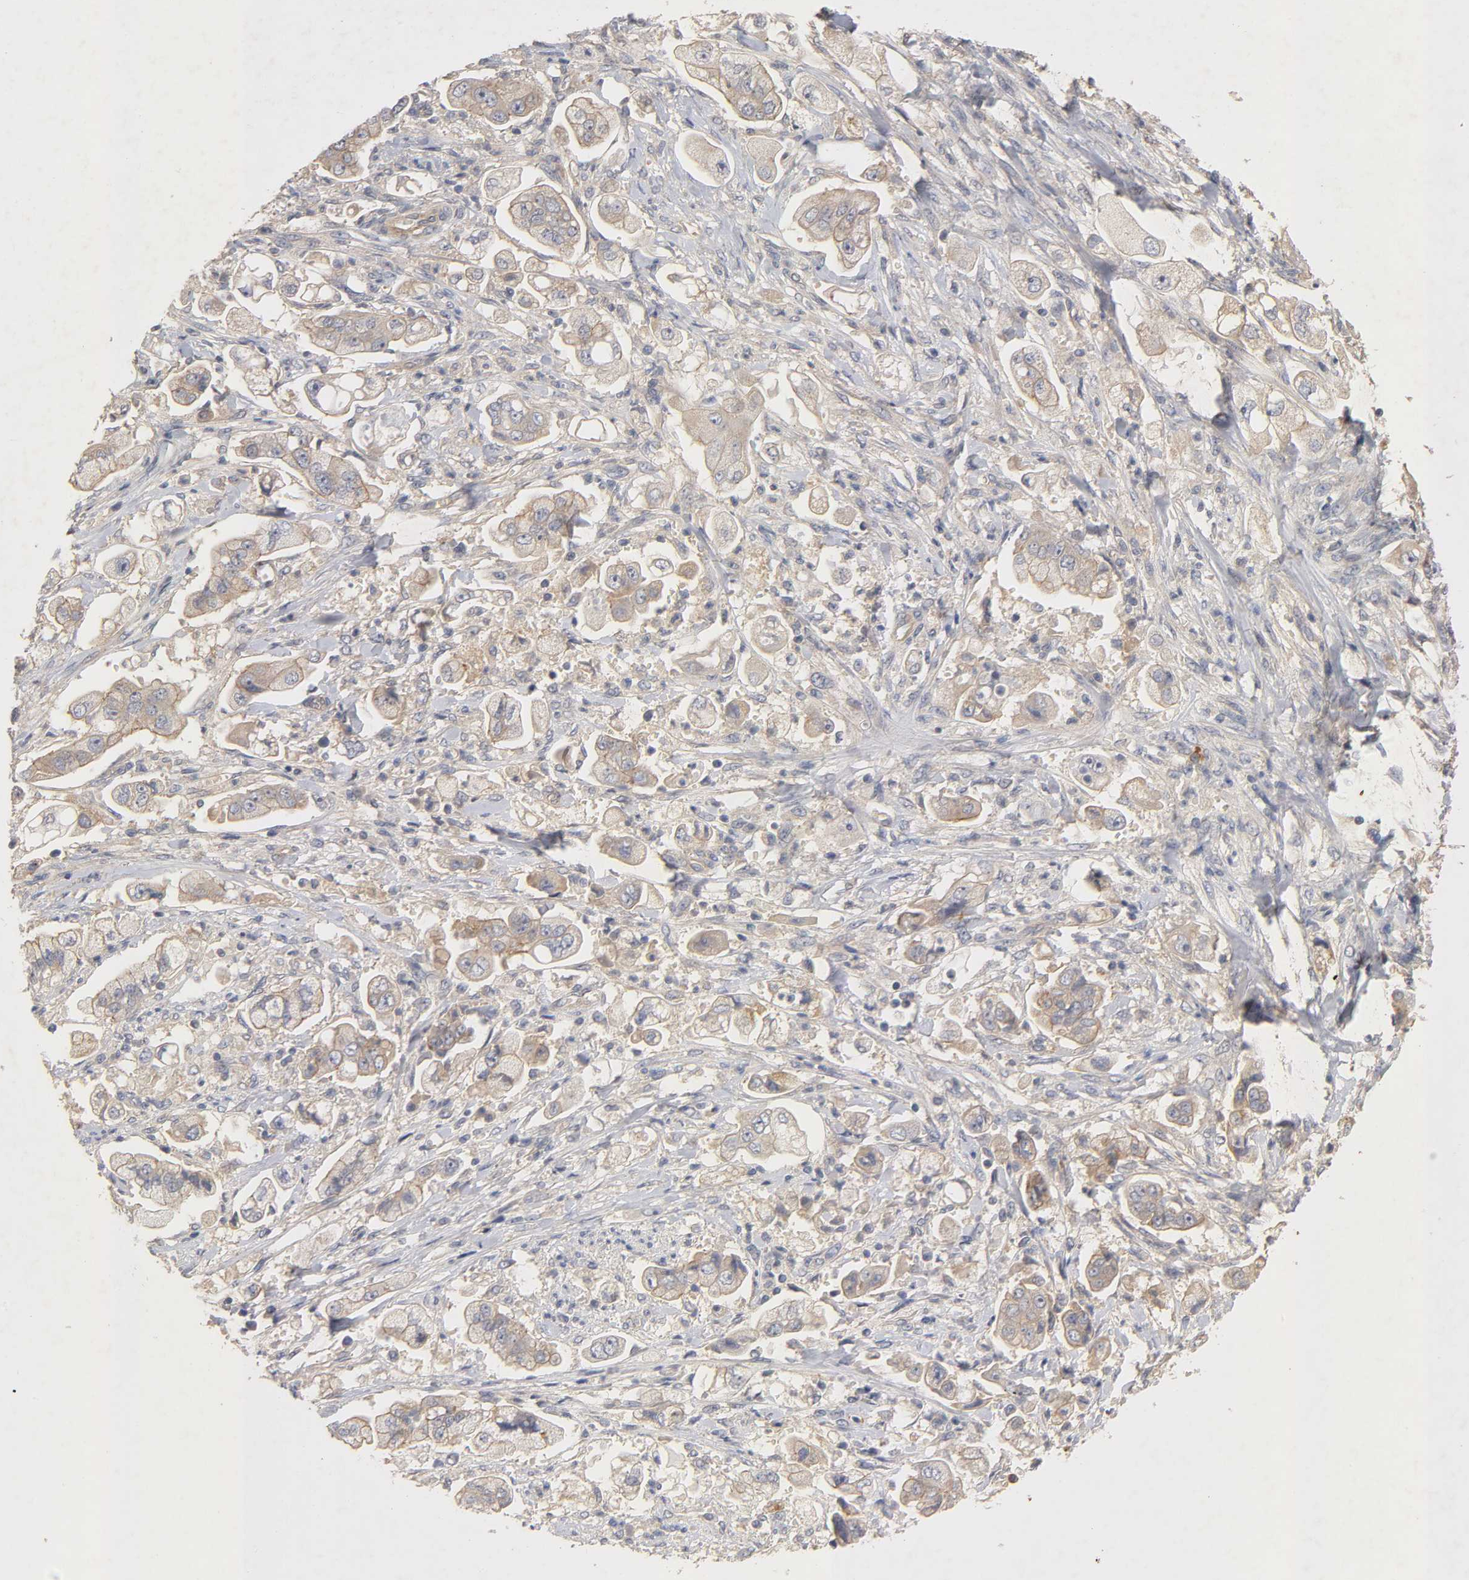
{"staining": {"intensity": "moderate", "quantity": ">75%", "location": "cytoplasmic/membranous"}, "tissue": "stomach cancer", "cell_type": "Tumor cells", "image_type": "cancer", "snomed": [{"axis": "morphology", "description": "Adenocarcinoma, NOS"}, {"axis": "topography", "description": "Stomach"}], "caption": "Protein analysis of adenocarcinoma (stomach) tissue shows moderate cytoplasmic/membranous staining in about >75% of tumor cells.", "gene": "PDZD11", "patient": {"sex": "male", "age": 62}}